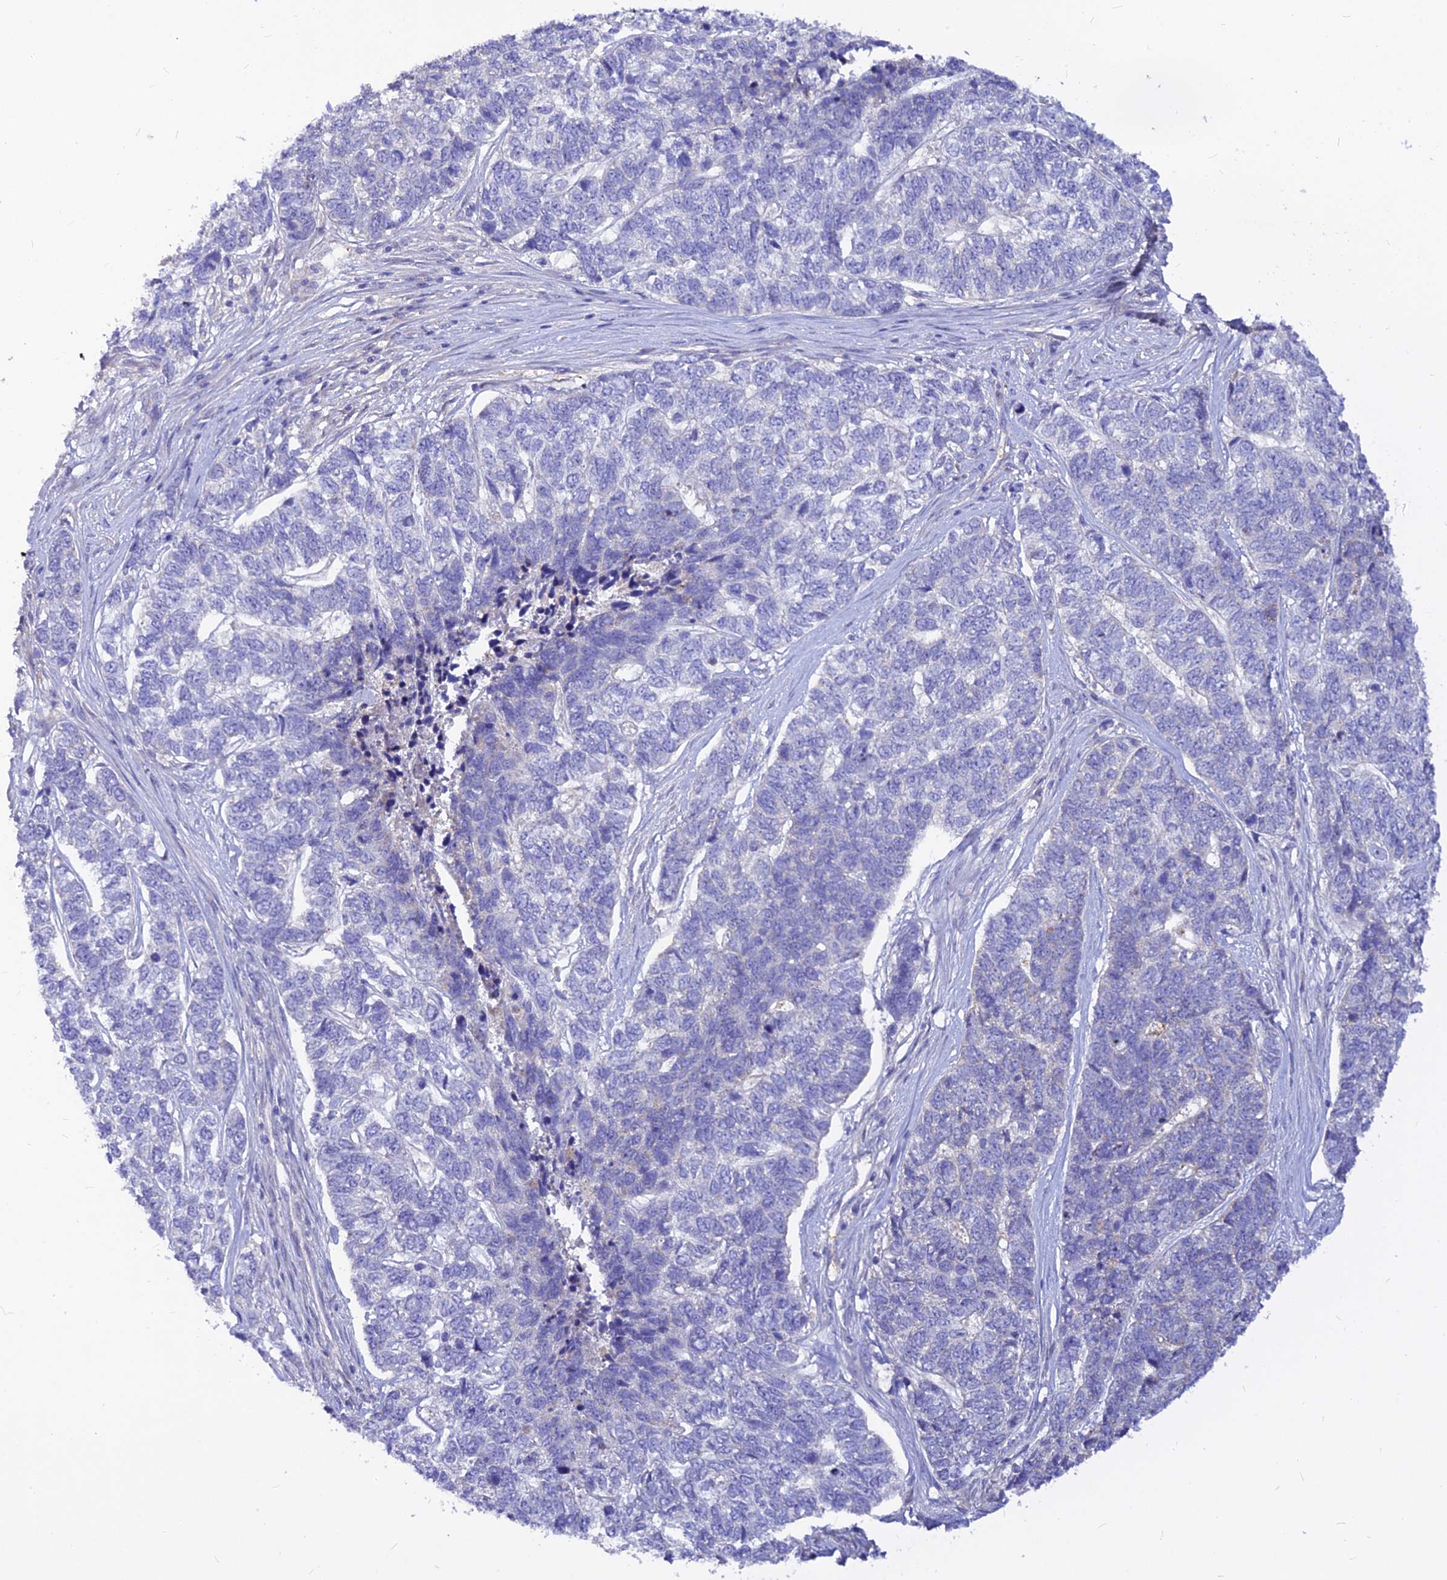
{"staining": {"intensity": "negative", "quantity": "none", "location": "none"}, "tissue": "skin cancer", "cell_type": "Tumor cells", "image_type": "cancer", "snomed": [{"axis": "morphology", "description": "Basal cell carcinoma"}, {"axis": "topography", "description": "Skin"}], "caption": "The image demonstrates no significant staining in tumor cells of skin cancer (basal cell carcinoma).", "gene": "CZIB", "patient": {"sex": "female", "age": 65}}